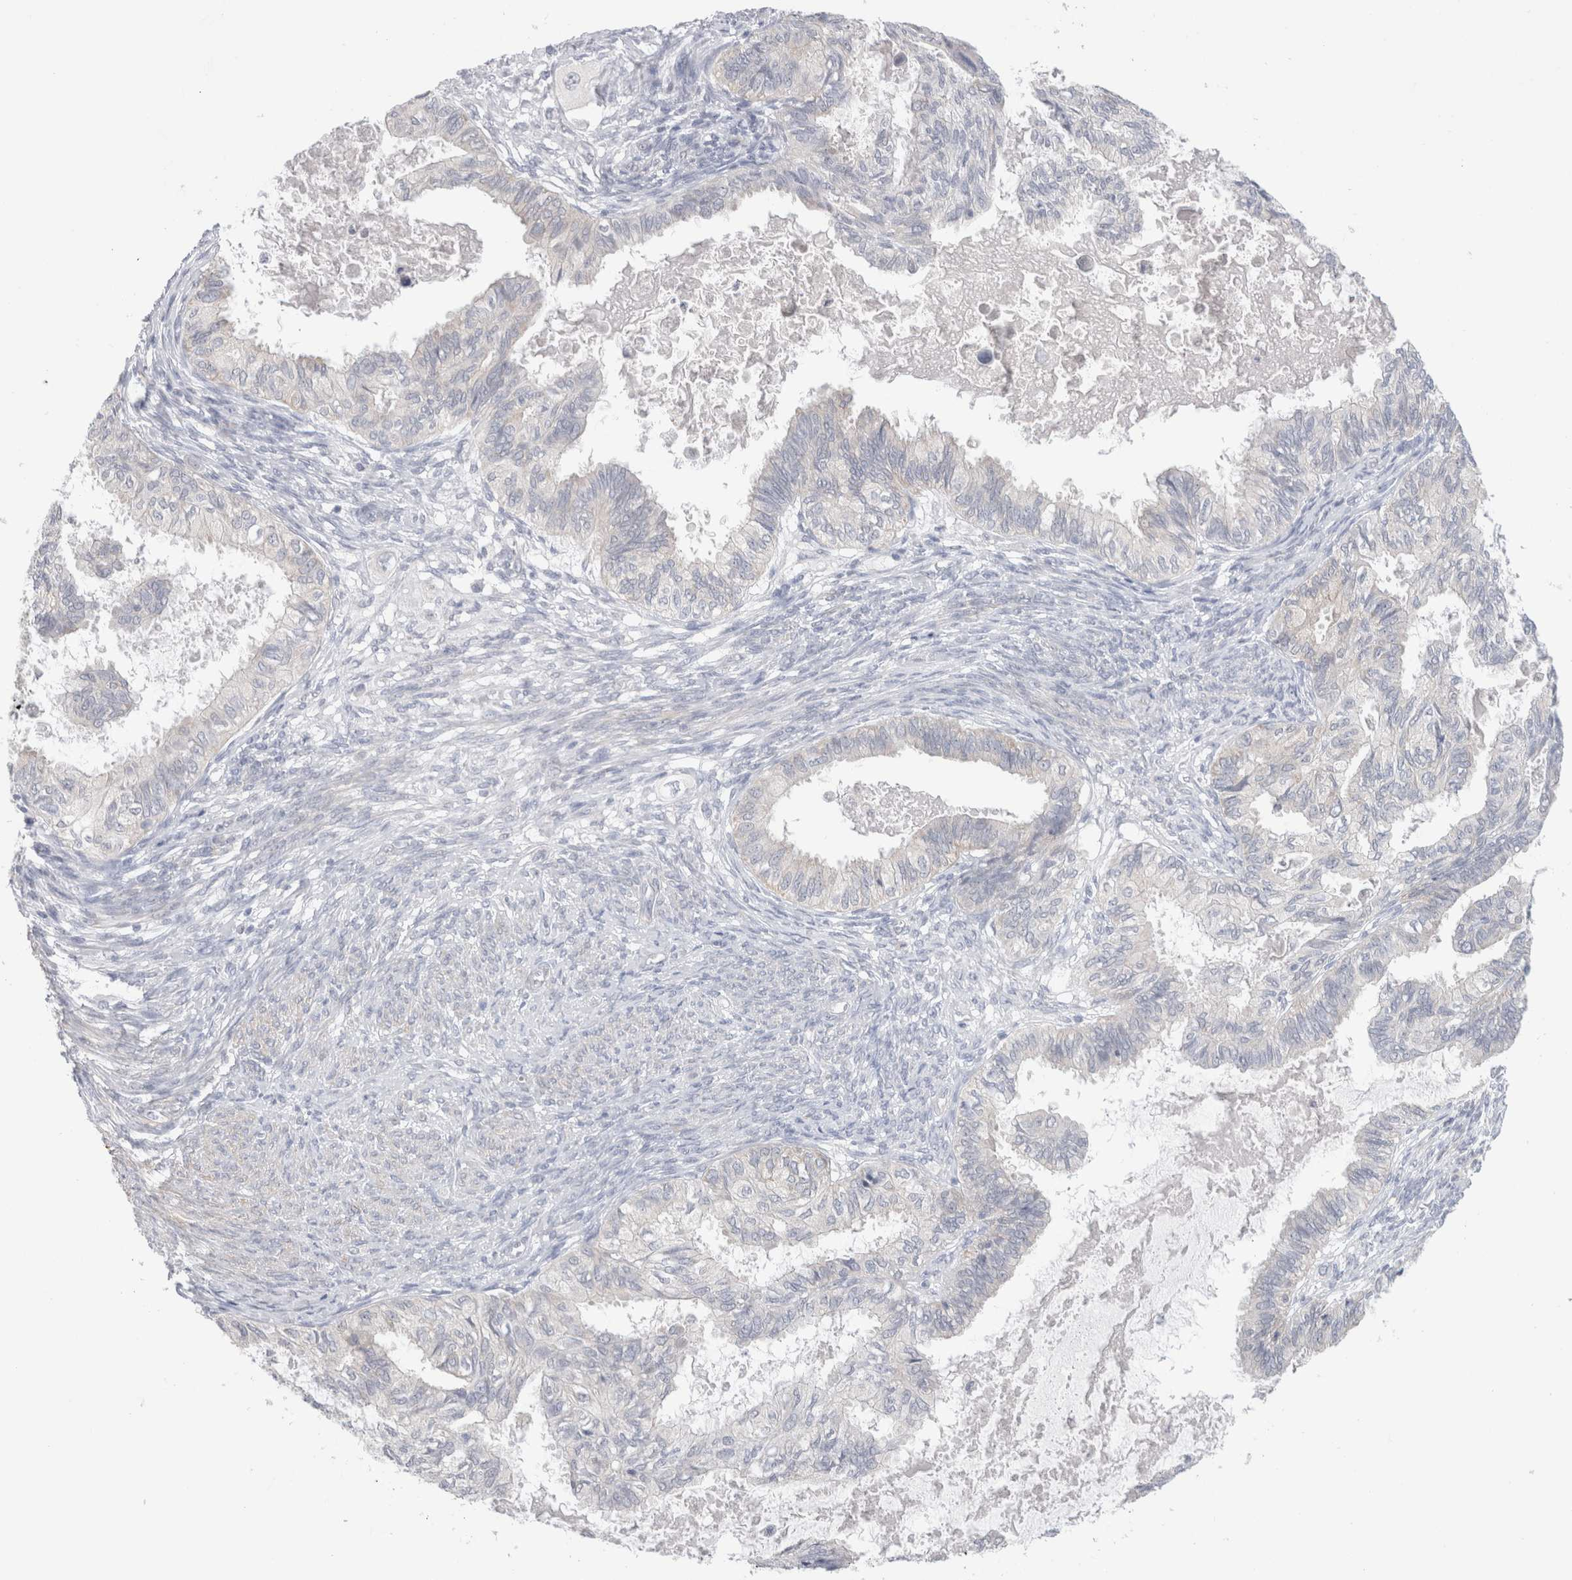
{"staining": {"intensity": "negative", "quantity": "none", "location": "none"}, "tissue": "cervical cancer", "cell_type": "Tumor cells", "image_type": "cancer", "snomed": [{"axis": "morphology", "description": "Normal tissue, NOS"}, {"axis": "morphology", "description": "Adenocarcinoma, NOS"}, {"axis": "topography", "description": "Cervix"}, {"axis": "topography", "description": "Endometrium"}], "caption": "Protein analysis of cervical adenocarcinoma displays no significant expression in tumor cells.", "gene": "NDOR1", "patient": {"sex": "female", "age": 86}}